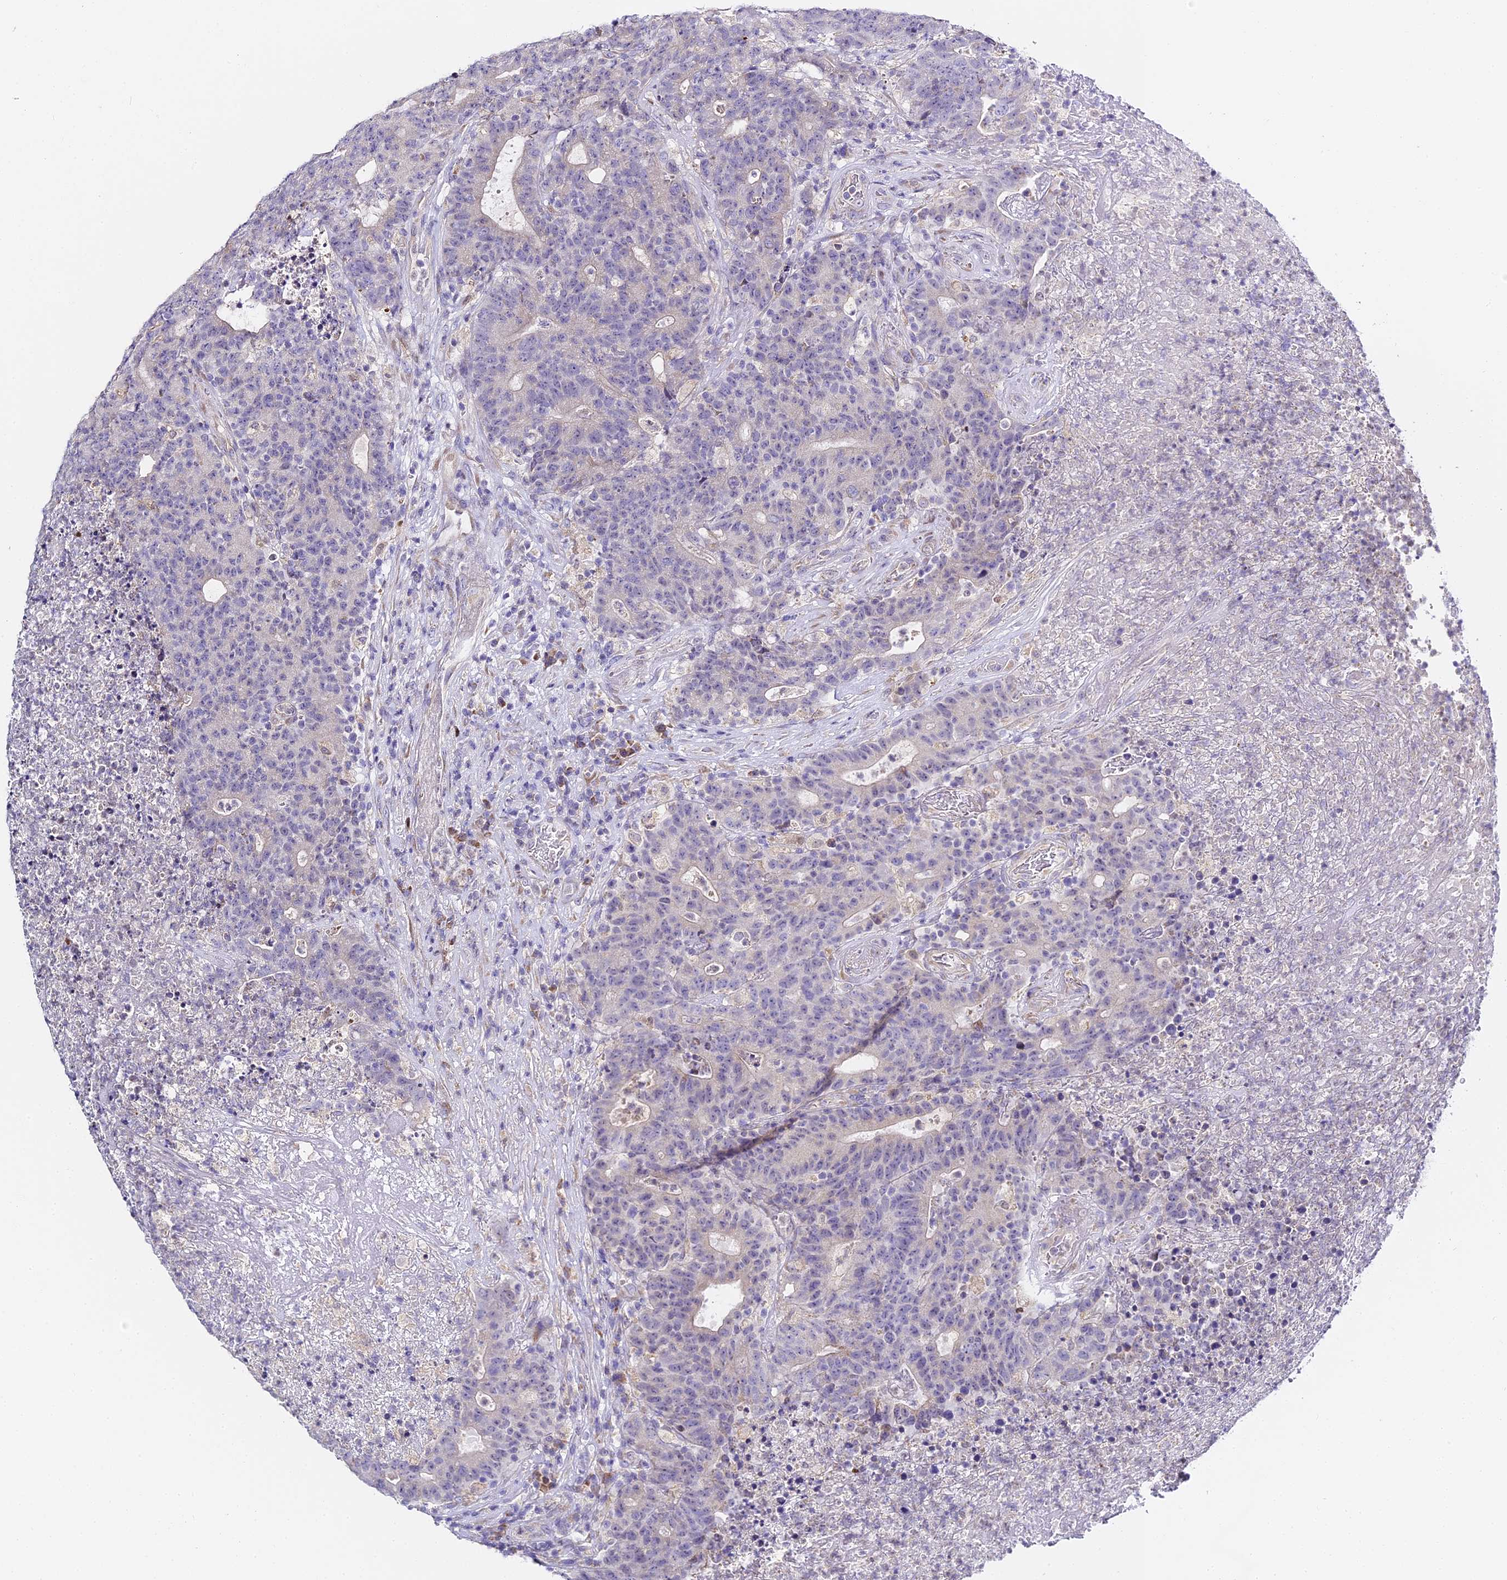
{"staining": {"intensity": "negative", "quantity": "none", "location": "none"}, "tissue": "colorectal cancer", "cell_type": "Tumor cells", "image_type": "cancer", "snomed": [{"axis": "morphology", "description": "Adenocarcinoma, NOS"}, {"axis": "topography", "description": "Colon"}], "caption": "Tumor cells are negative for protein expression in human adenocarcinoma (colorectal).", "gene": "SERP1", "patient": {"sex": "female", "age": 75}}